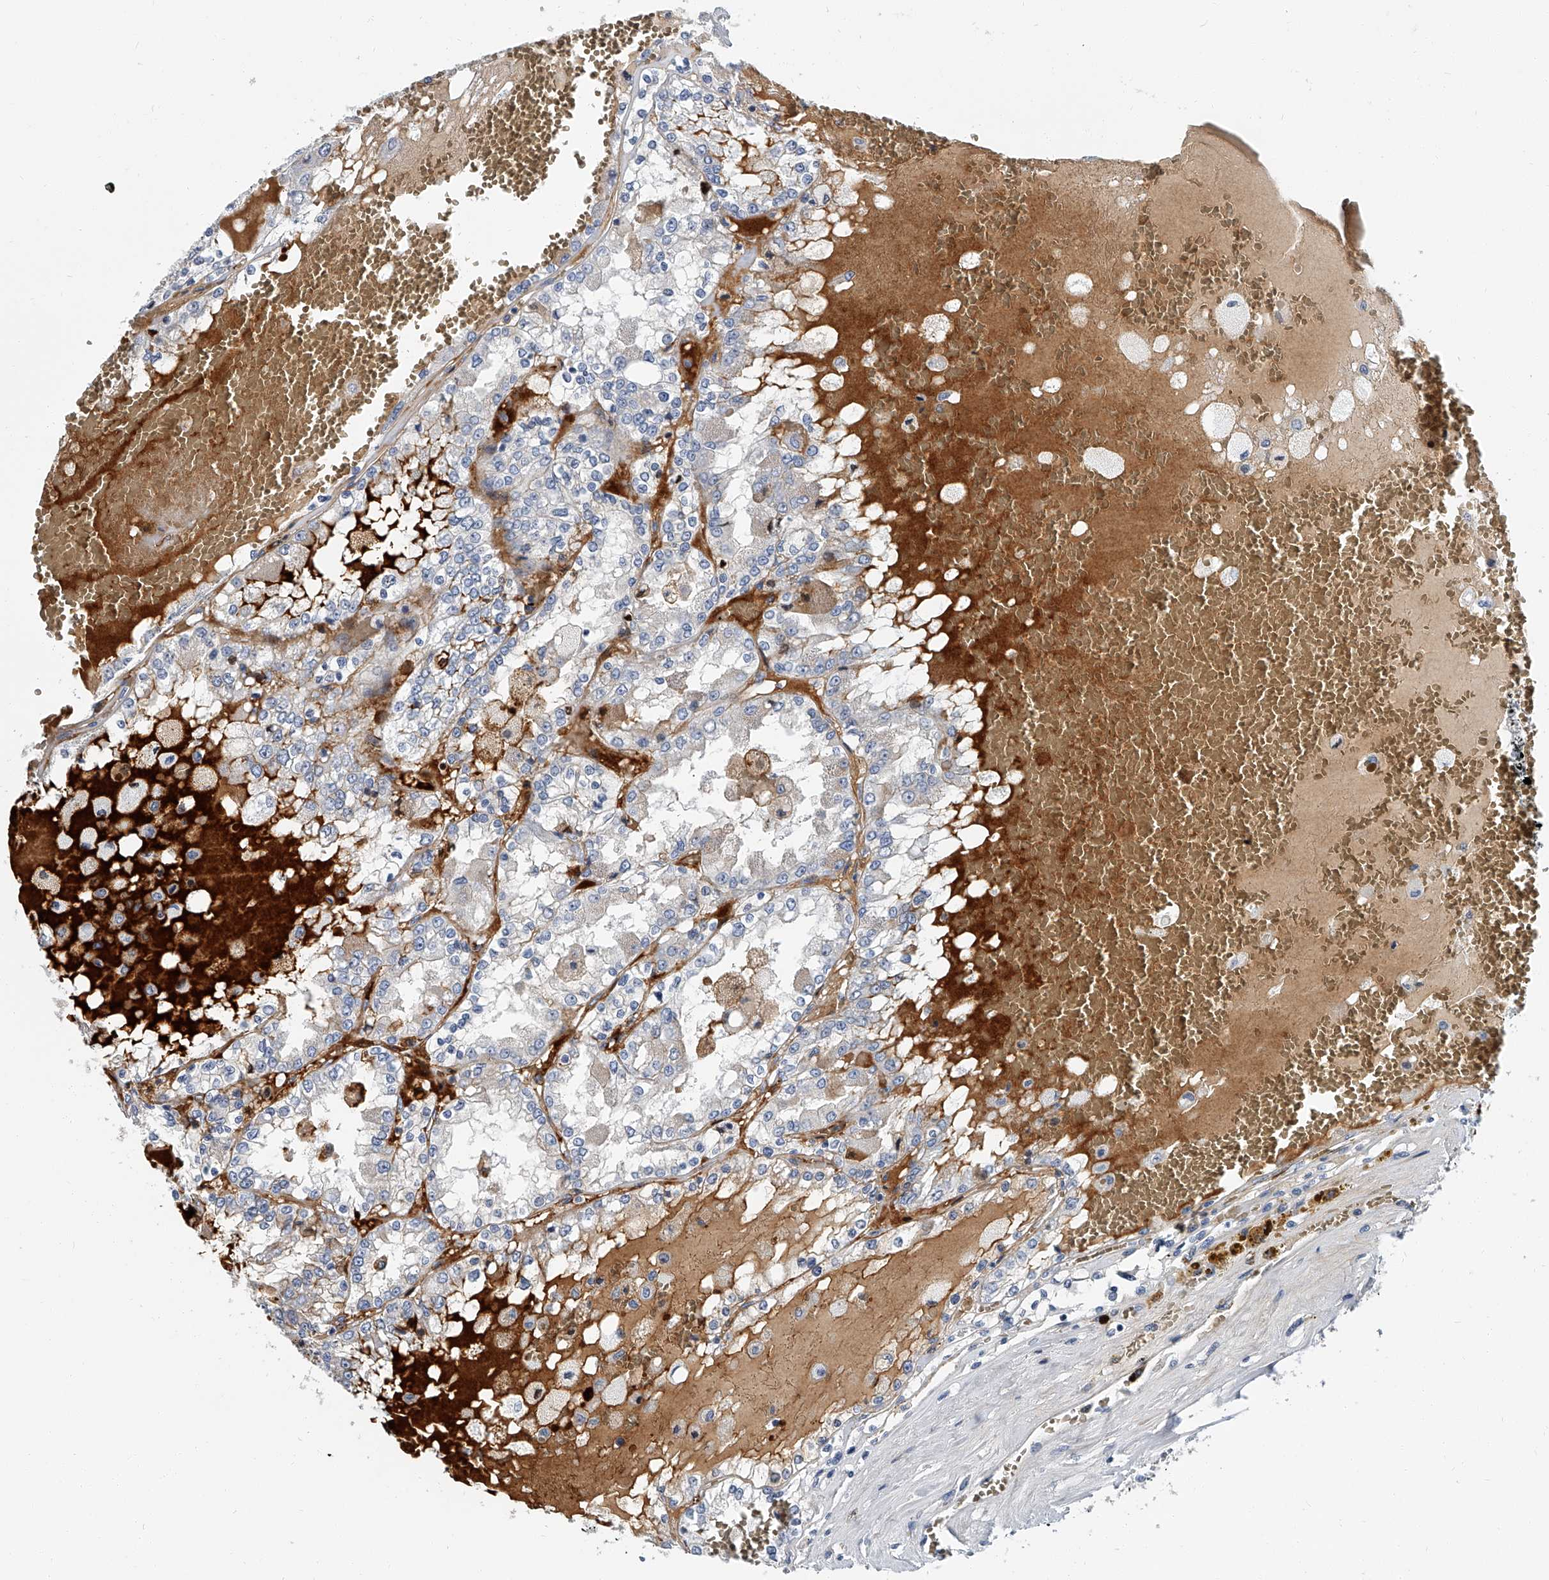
{"staining": {"intensity": "negative", "quantity": "none", "location": "none"}, "tissue": "renal cancer", "cell_type": "Tumor cells", "image_type": "cancer", "snomed": [{"axis": "morphology", "description": "Adenocarcinoma, NOS"}, {"axis": "topography", "description": "Kidney"}], "caption": "Renal adenocarcinoma was stained to show a protein in brown. There is no significant staining in tumor cells.", "gene": "KIRREL1", "patient": {"sex": "female", "age": 56}}